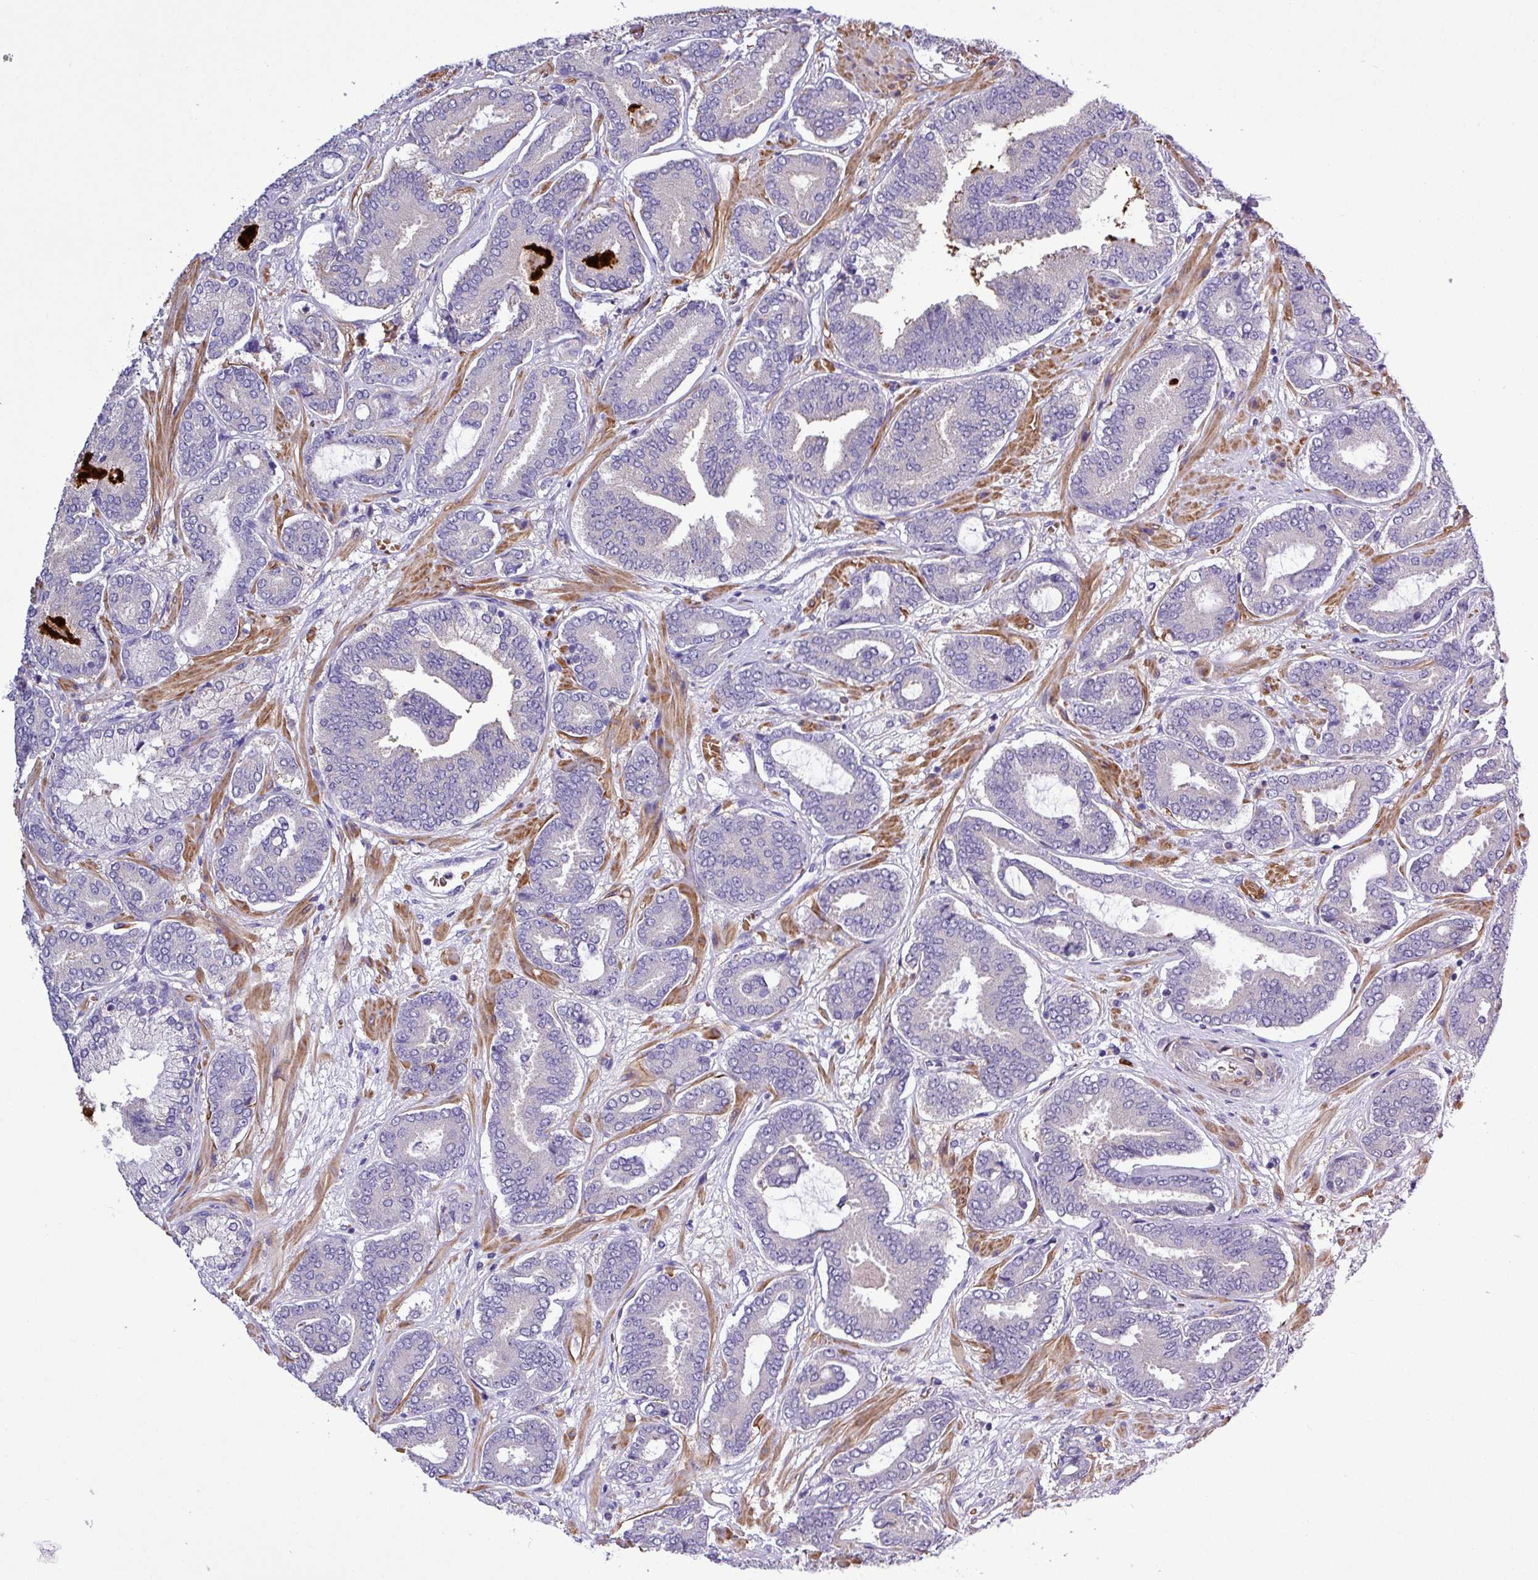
{"staining": {"intensity": "negative", "quantity": "none", "location": "none"}, "tissue": "prostate cancer", "cell_type": "Tumor cells", "image_type": "cancer", "snomed": [{"axis": "morphology", "description": "Adenocarcinoma, Low grade"}, {"axis": "topography", "description": "Prostate and seminal vesicle, NOS"}], "caption": "A photomicrograph of prostate adenocarcinoma (low-grade) stained for a protein demonstrates no brown staining in tumor cells. (Stains: DAB immunohistochemistry (IHC) with hematoxylin counter stain, Microscopy: brightfield microscopy at high magnification).", "gene": "MGAT4B", "patient": {"sex": "male", "age": 61}}